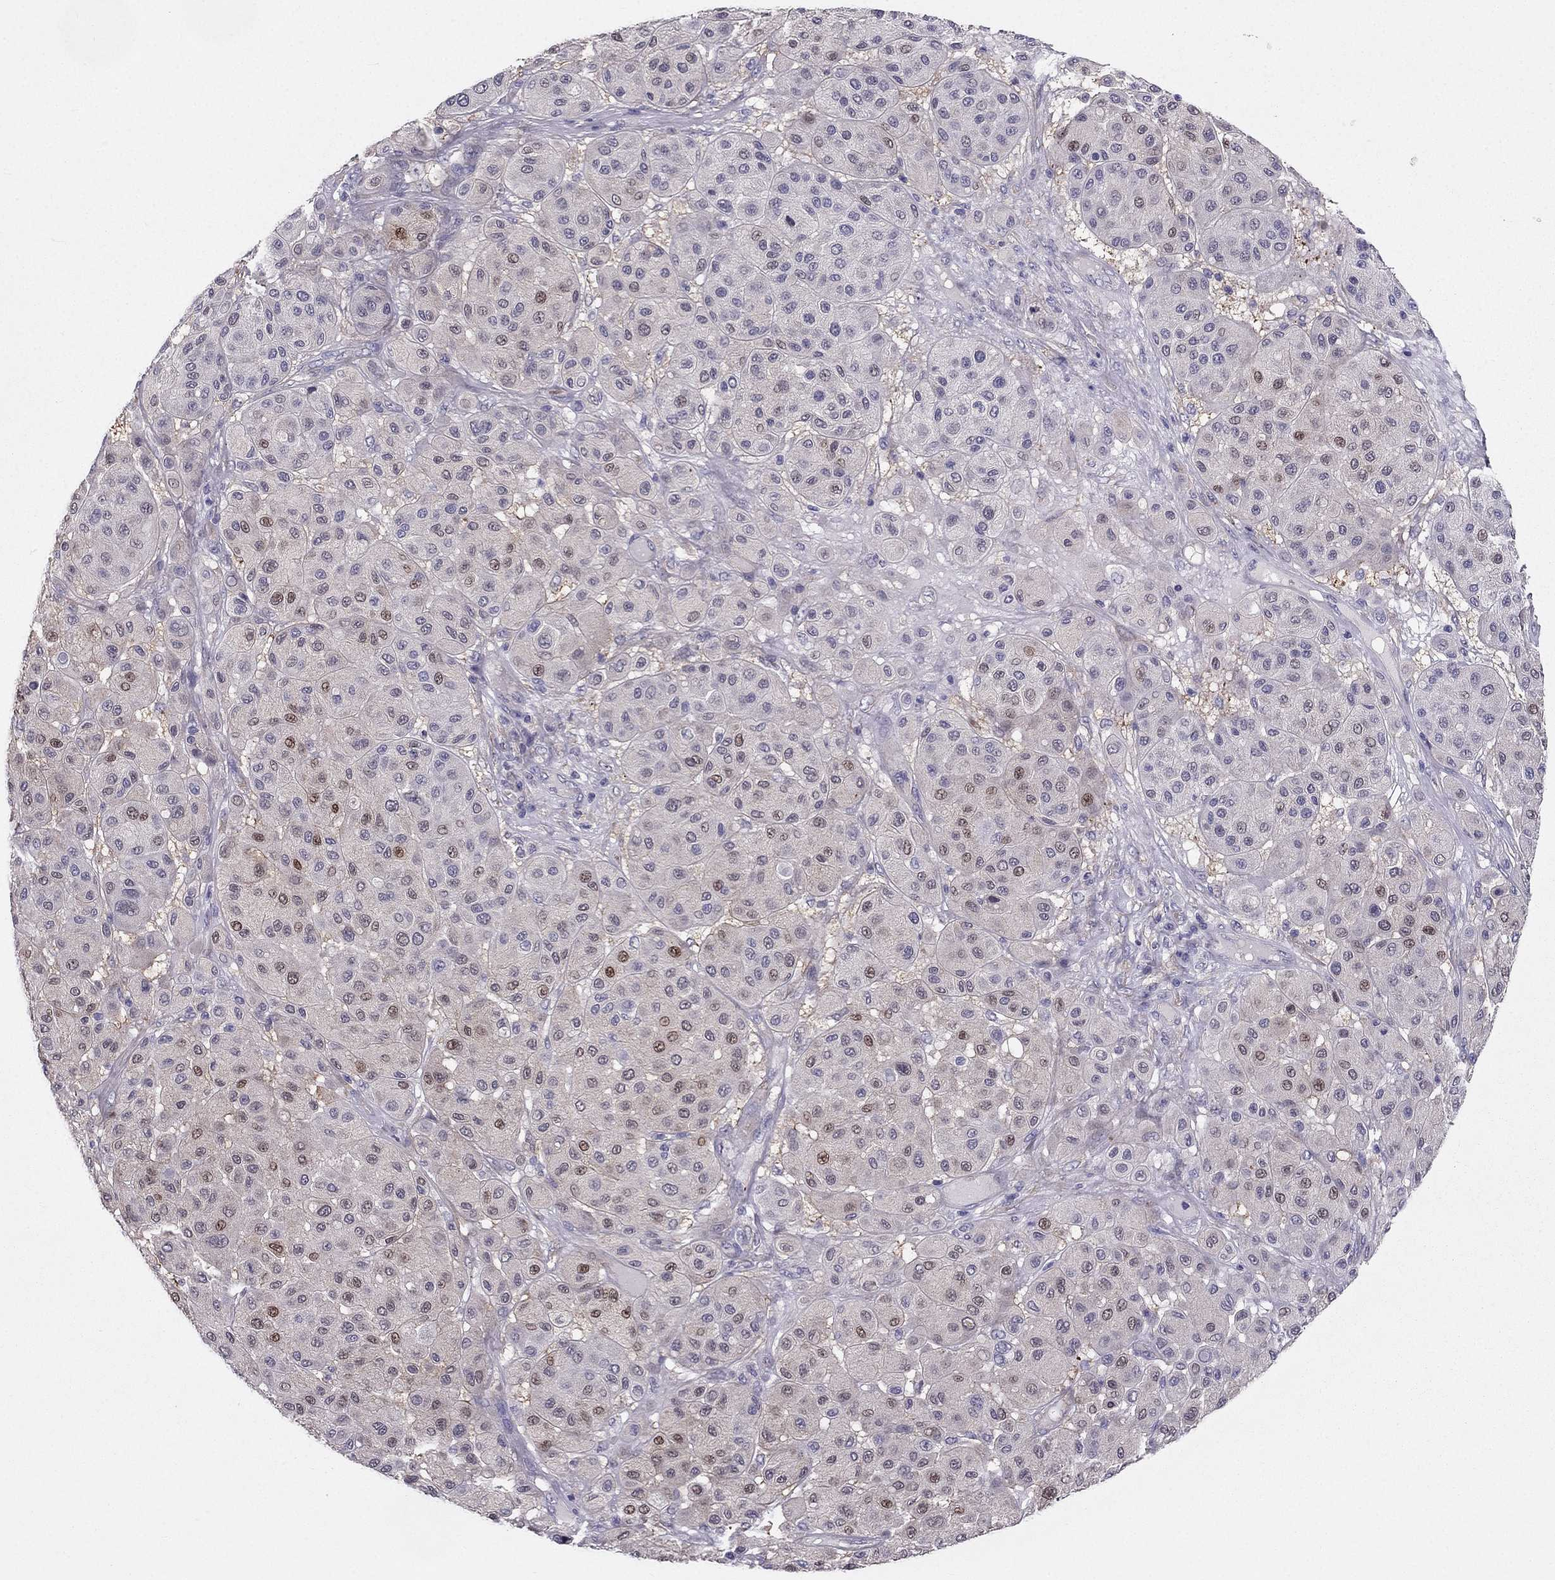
{"staining": {"intensity": "moderate", "quantity": "<25%", "location": "nuclear"}, "tissue": "melanoma", "cell_type": "Tumor cells", "image_type": "cancer", "snomed": [{"axis": "morphology", "description": "Malignant melanoma, Metastatic site"}, {"axis": "topography", "description": "Smooth muscle"}], "caption": "Immunohistochemical staining of human melanoma exhibits low levels of moderate nuclear positivity in about <25% of tumor cells.", "gene": "SYT5", "patient": {"sex": "male", "age": 41}}